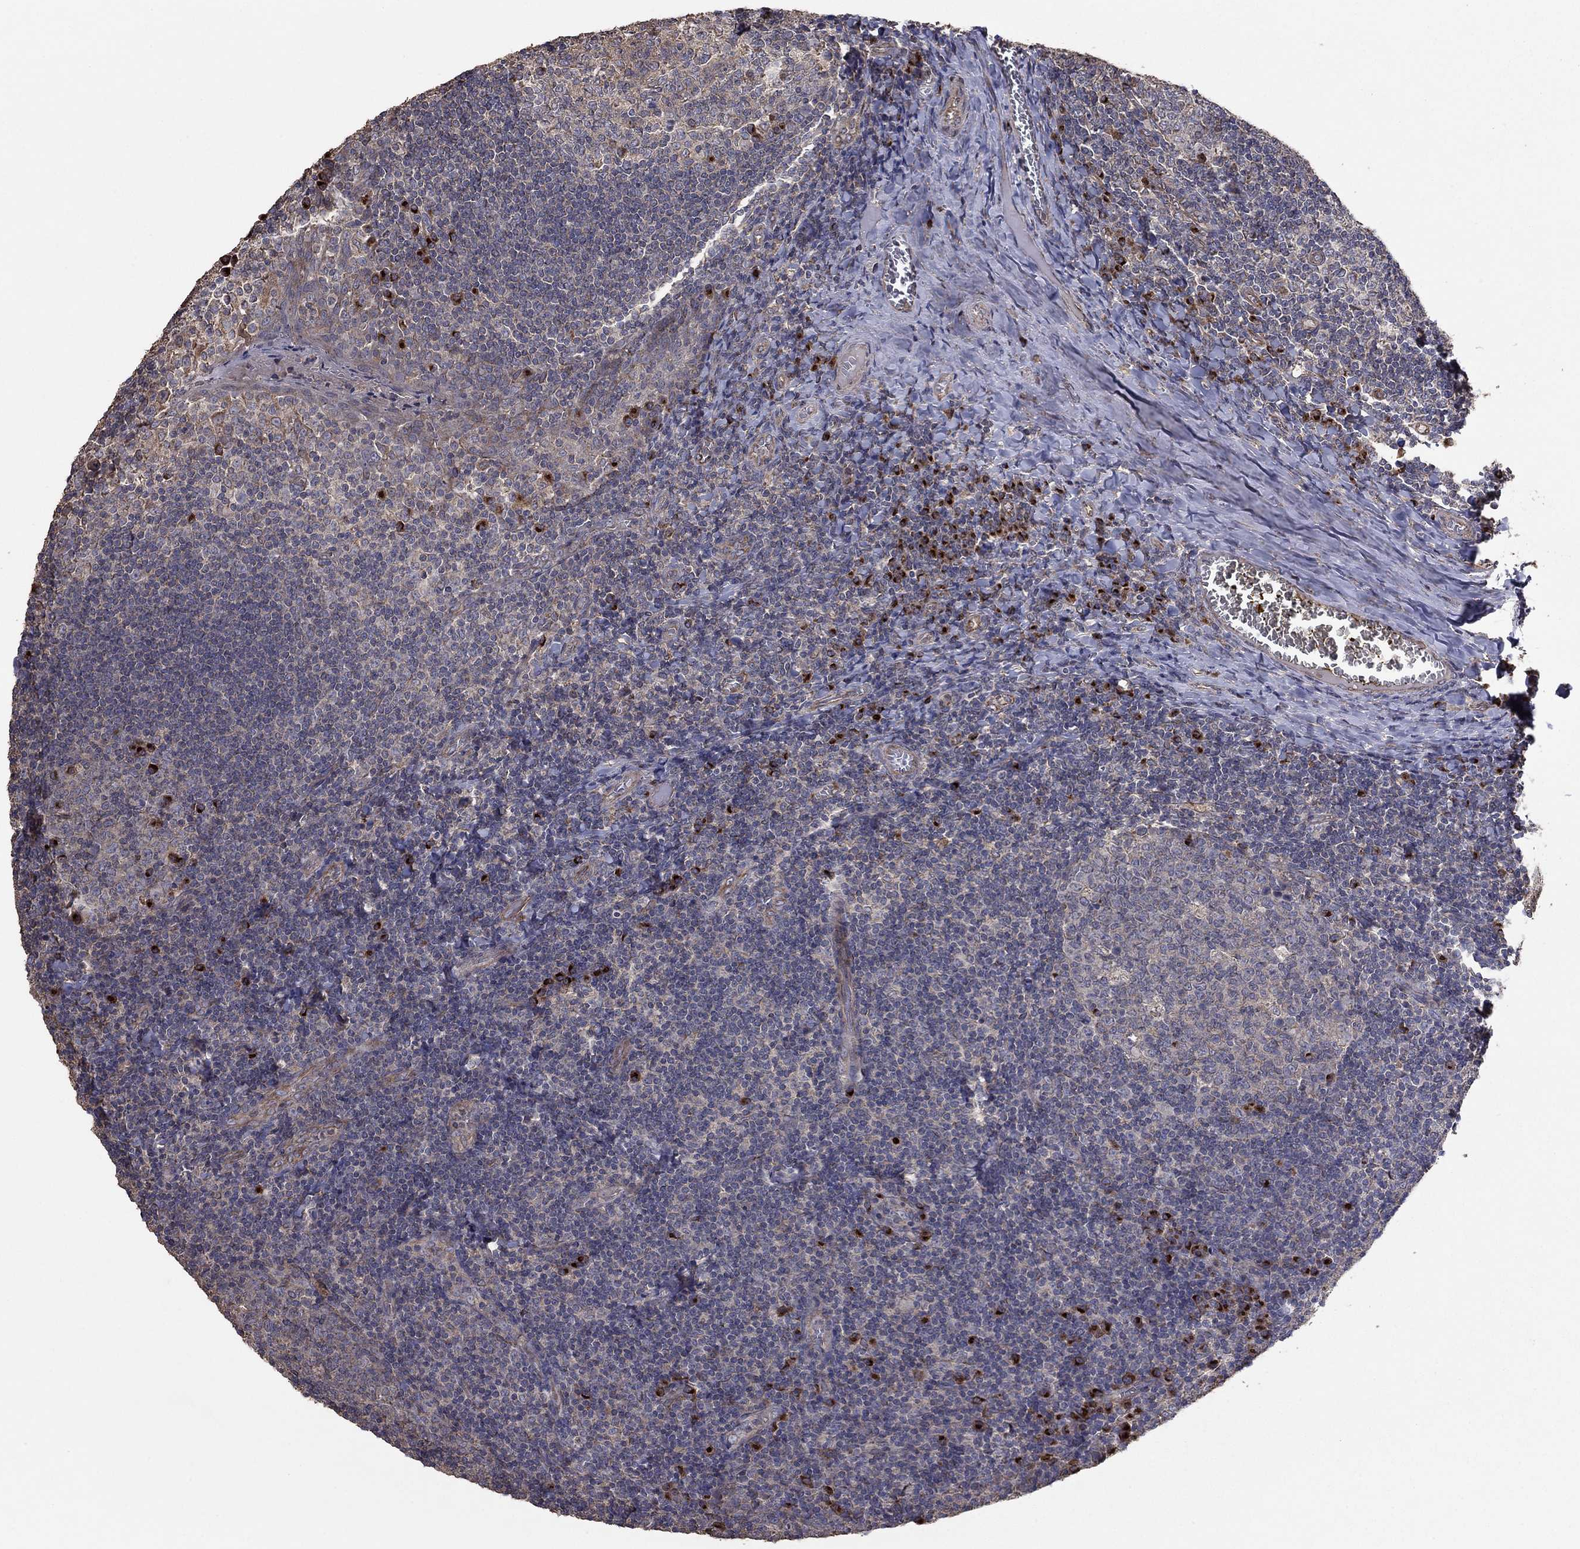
{"staining": {"intensity": "strong", "quantity": "<25%", "location": "cytoplasmic/membranous"}, "tissue": "tonsil", "cell_type": "Germinal center cells", "image_type": "normal", "snomed": [{"axis": "morphology", "description": "Normal tissue, NOS"}, {"axis": "topography", "description": "Tonsil"}], "caption": "Human tonsil stained with a brown dye reveals strong cytoplasmic/membranous positive staining in about <25% of germinal center cells.", "gene": "FLT4", "patient": {"sex": "female", "age": 13}}